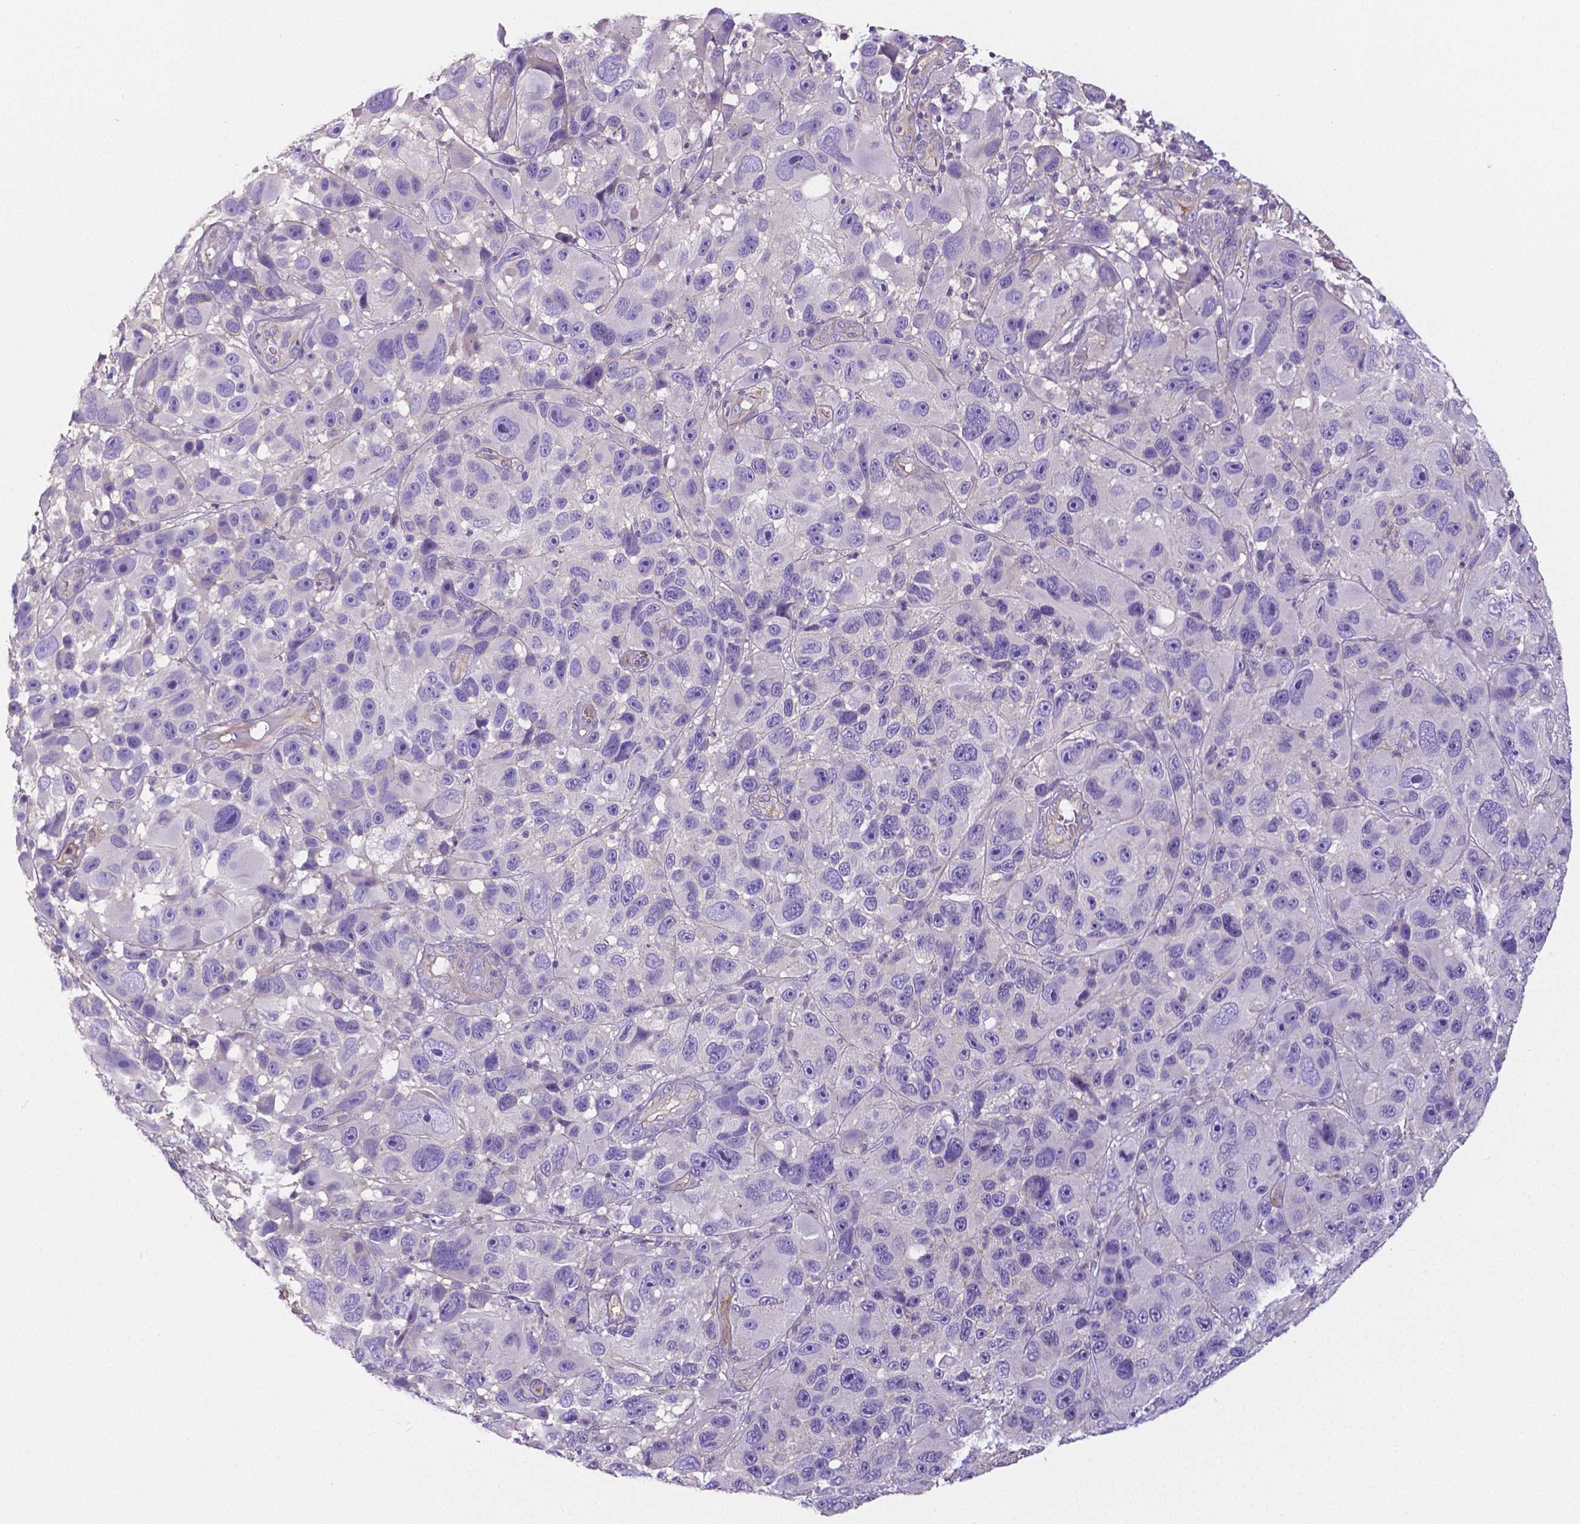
{"staining": {"intensity": "negative", "quantity": "none", "location": "none"}, "tissue": "melanoma", "cell_type": "Tumor cells", "image_type": "cancer", "snomed": [{"axis": "morphology", "description": "Malignant melanoma, NOS"}, {"axis": "topography", "description": "Skin"}], "caption": "Immunohistochemistry (IHC) image of malignant melanoma stained for a protein (brown), which reveals no positivity in tumor cells.", "gene": "CRMP1", "patient": {"sex": "male", "age": 53}}